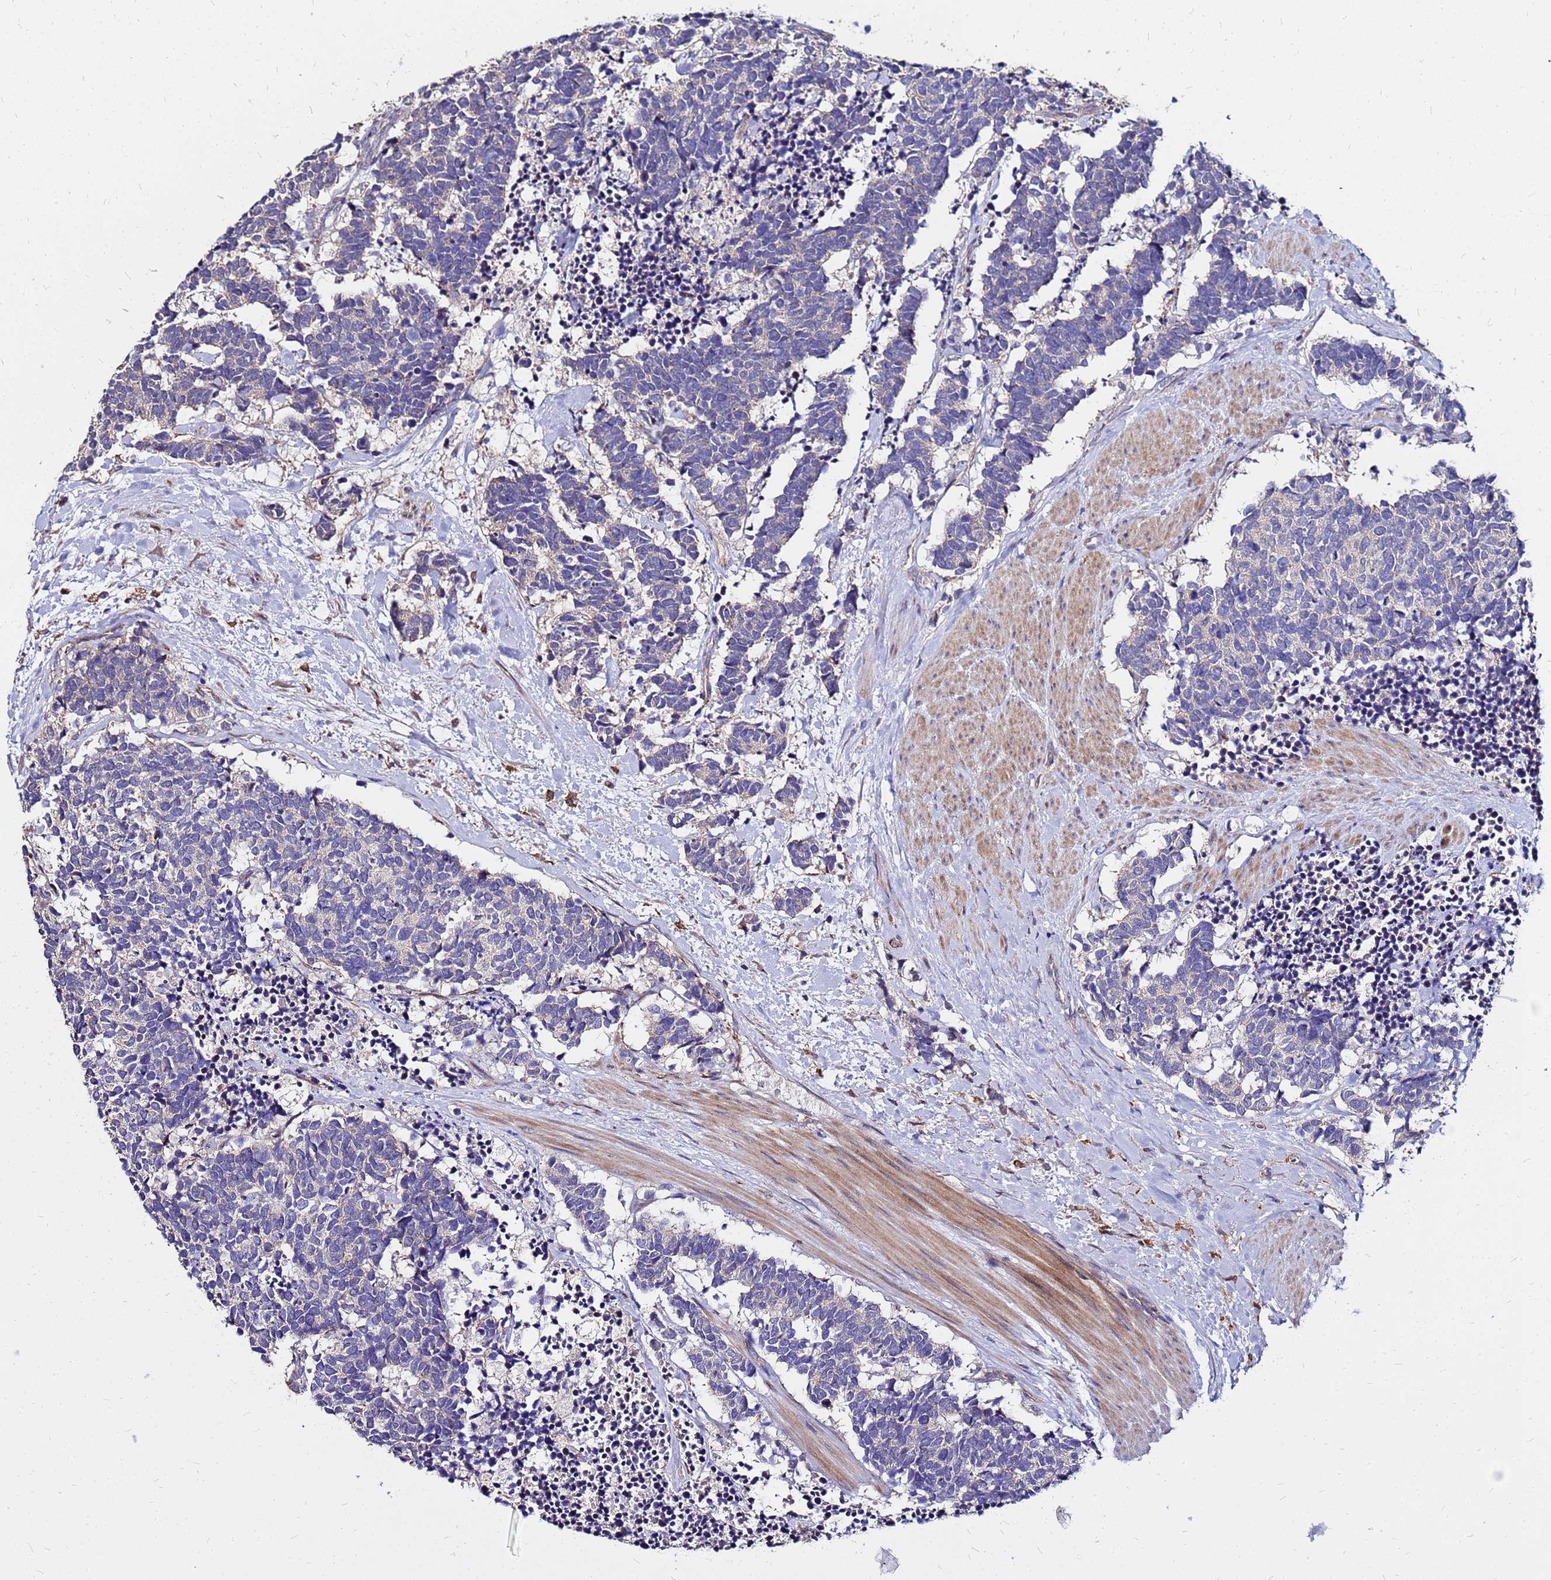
{"staining": {"intensity": "negative", "quantity": "none", "location": "none"}, "tissue": "carcinoid", "cell_type": "Tumor cells", "image_type": "cancer", "snomed": [{"axis": "morphology", "description": "Carcinoma, NOS"}, {"axis": "morphology", "description": "Carcinoid, malignant, NOS"}, {"axis": "topography", "description": "Prostate"}], "caption": "There is no significant staining in tumor cells of carcinoid.", "gene": "ARHGEF5", "patient": {"sex": "male", "age": 57}}